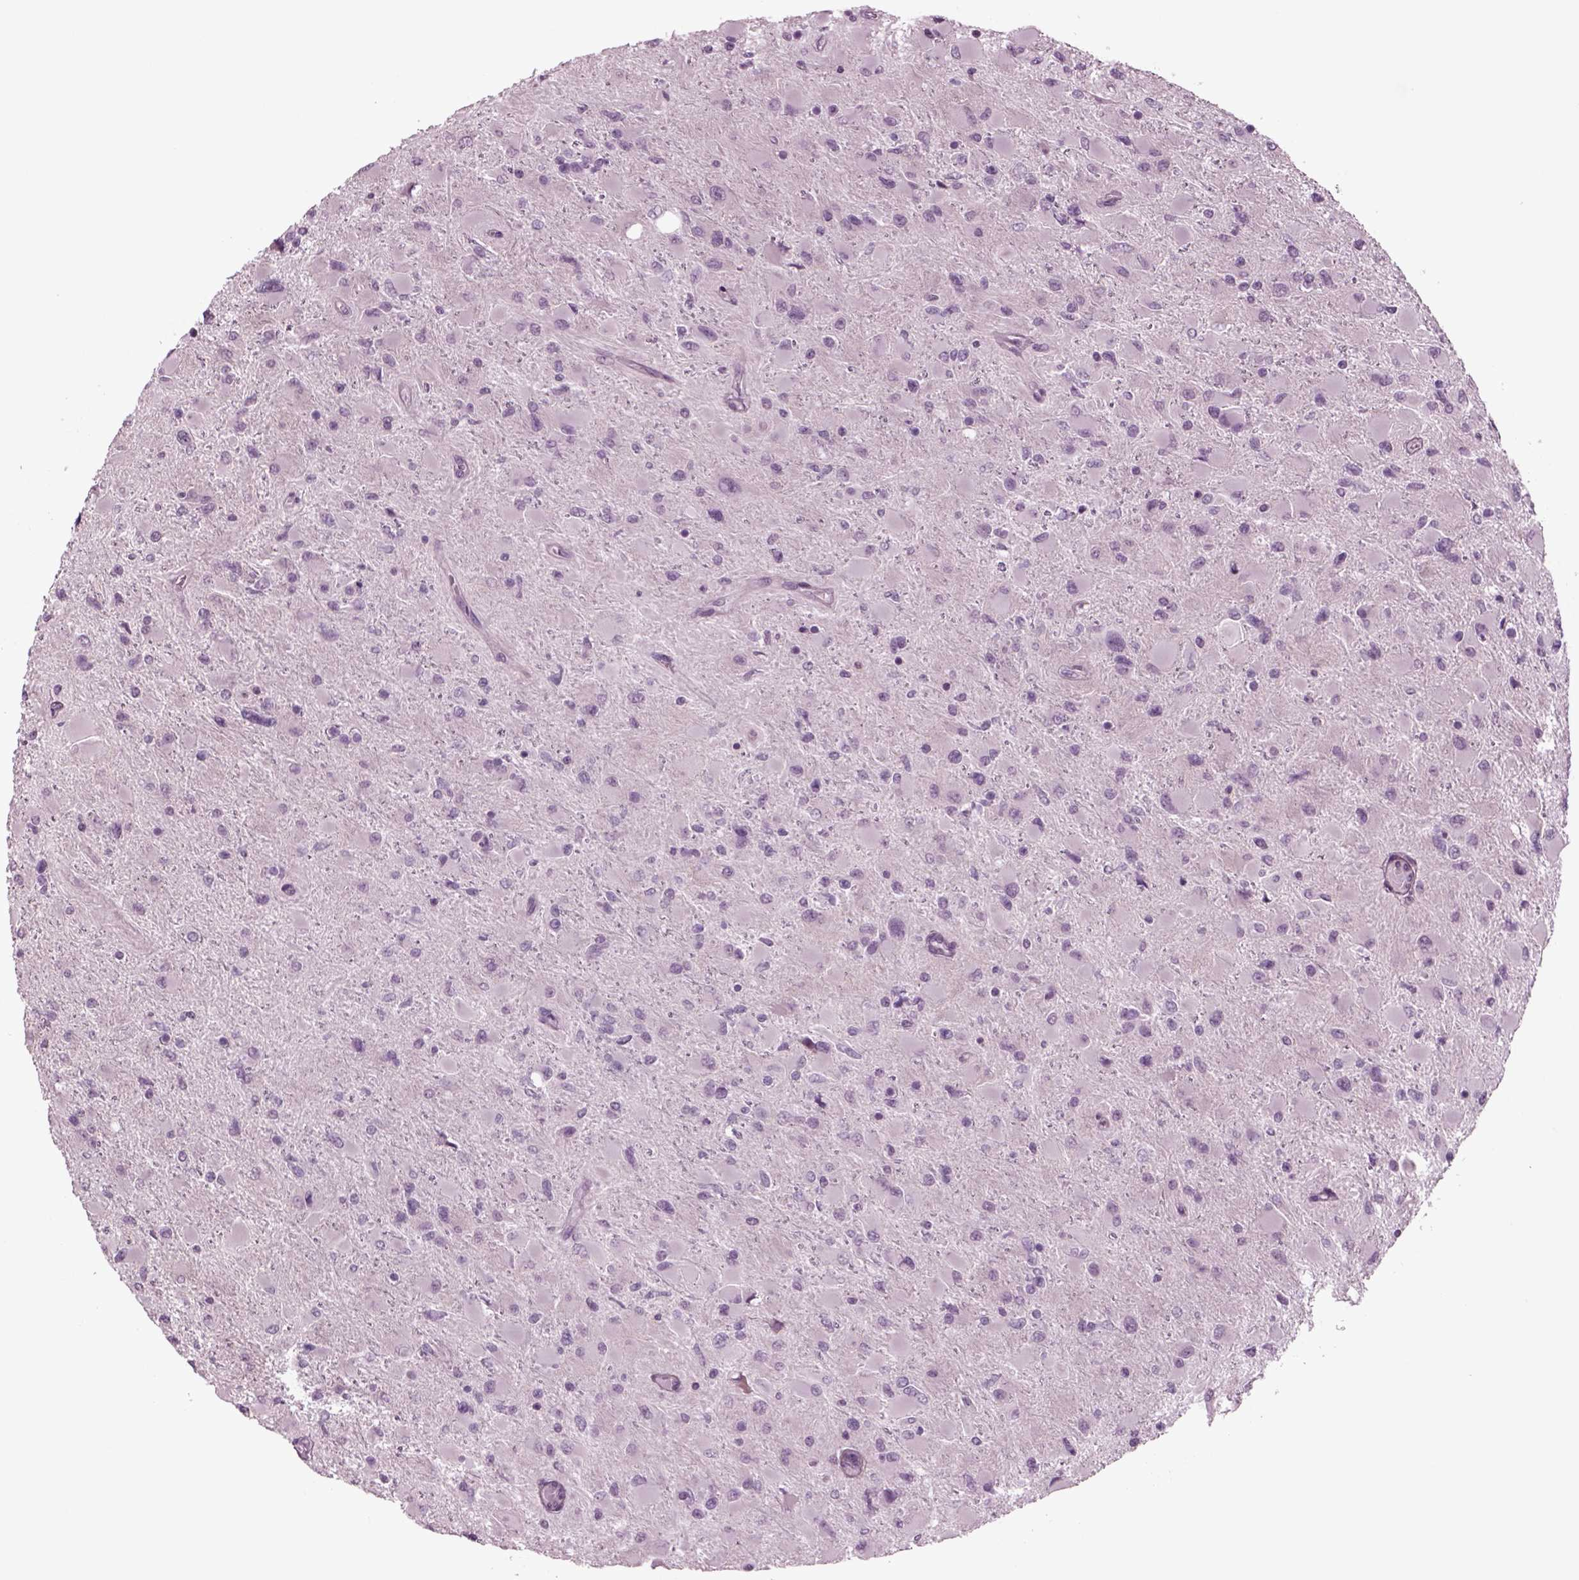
{"staining": {"intensity": "negative", "quantity": "none", "location": "none"}, "tissue": "glioma", "cell_type": "Tumor cells", "image_type": "cancer", "snomed": [{"axis": "morphology", "description": "Glioma, malignant, High grade"}, {"axis": "topography", "description": "Cerebral cortex"}], "caption": "A high-resolution micrograph shows immunohistochemistry staining of glioma, which demonstrates no significant expression in tumor cells. (Stains: DAB (3,3'-diaminobenzidine) immunohistochemistry with hematoxylin counter stain, Microscopy: brightfield microscopy at high magnification).", "gene": "ODF3", "patient": {"sex": "female", "age": 36}}